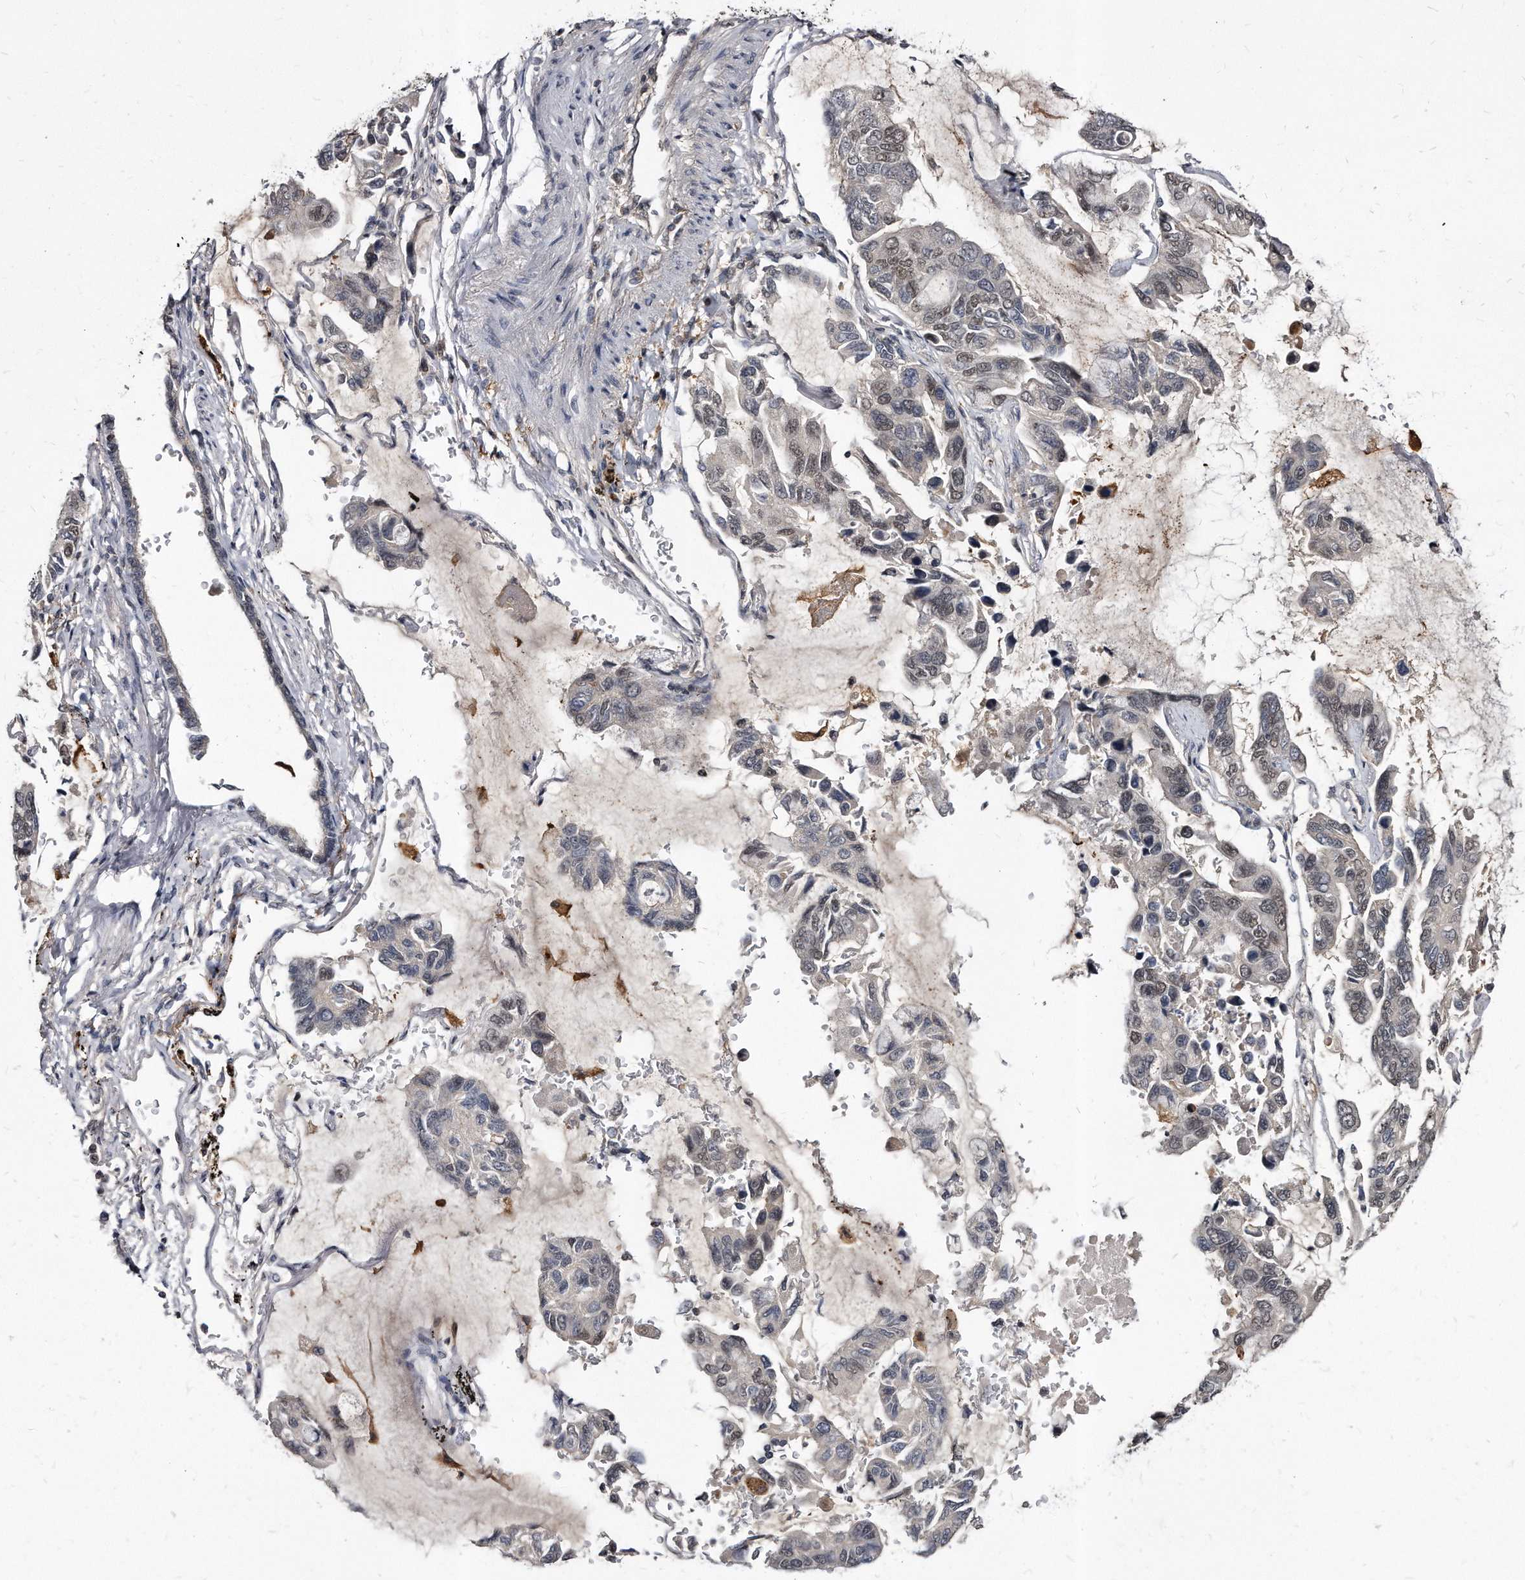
{"staining": {"intensity": "moderate", "quantity": "<25%", "location": "nuclear"}, "tissue": "lung cancer", "cell_type": "Tumor cells", "image_type": "cancer", "snomed": [{"axis": "morphology", "description": "Adenocarcinoma, NOS"}, {"axis": "topography", "description": "Lung"}], "caption": "Lung adenocarcinoma was stained to show a protein in brown. There is low levels of moderate nuclear expression in approximately <25% of tumor cells.", "gene": "KLHDC3", "patient": {"sex": "male", "age": 64}}